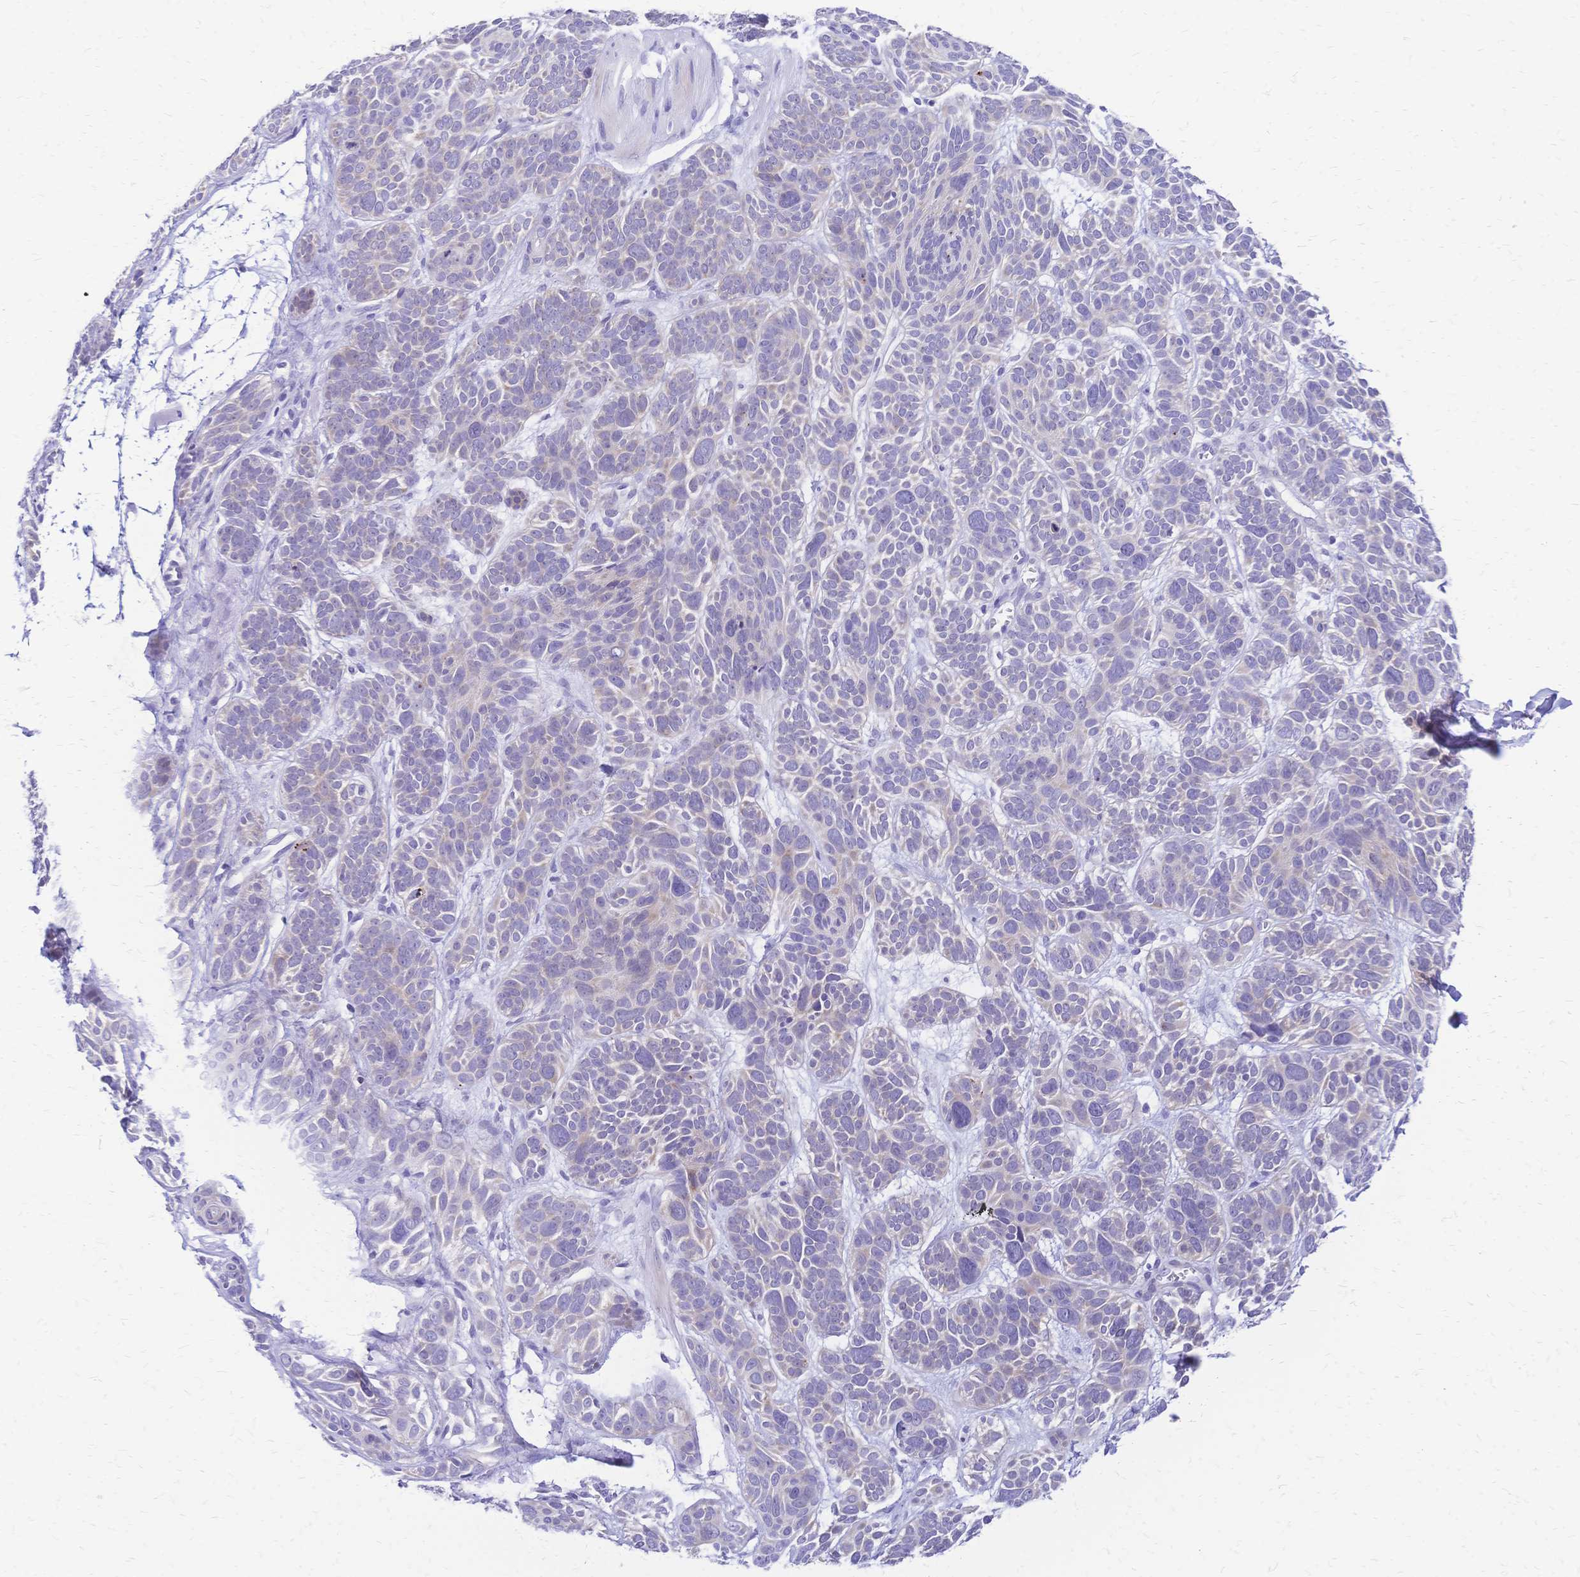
{"staining": {"intensity": "negative", "quantity": "none", "location": "none"}, "tissue": "skin cancer", "cell_type": "Tumor cells", "image_type": "cancer", "snomed": [{"axis": "morphology", "description": "Basal cell carcinoma"}, {"axis": "morphology", "description": "BCC, low aggressive"}, {"axis": "topography", "description": "Skin"}, {"axis": "topography", "description": "Skin of face"}], "caption": "Tumor cells show no significant protein positivity in basal cell carcinoma (skin).", "gene": "GRB7", "patient": {"sex": "male", "age": 73}}